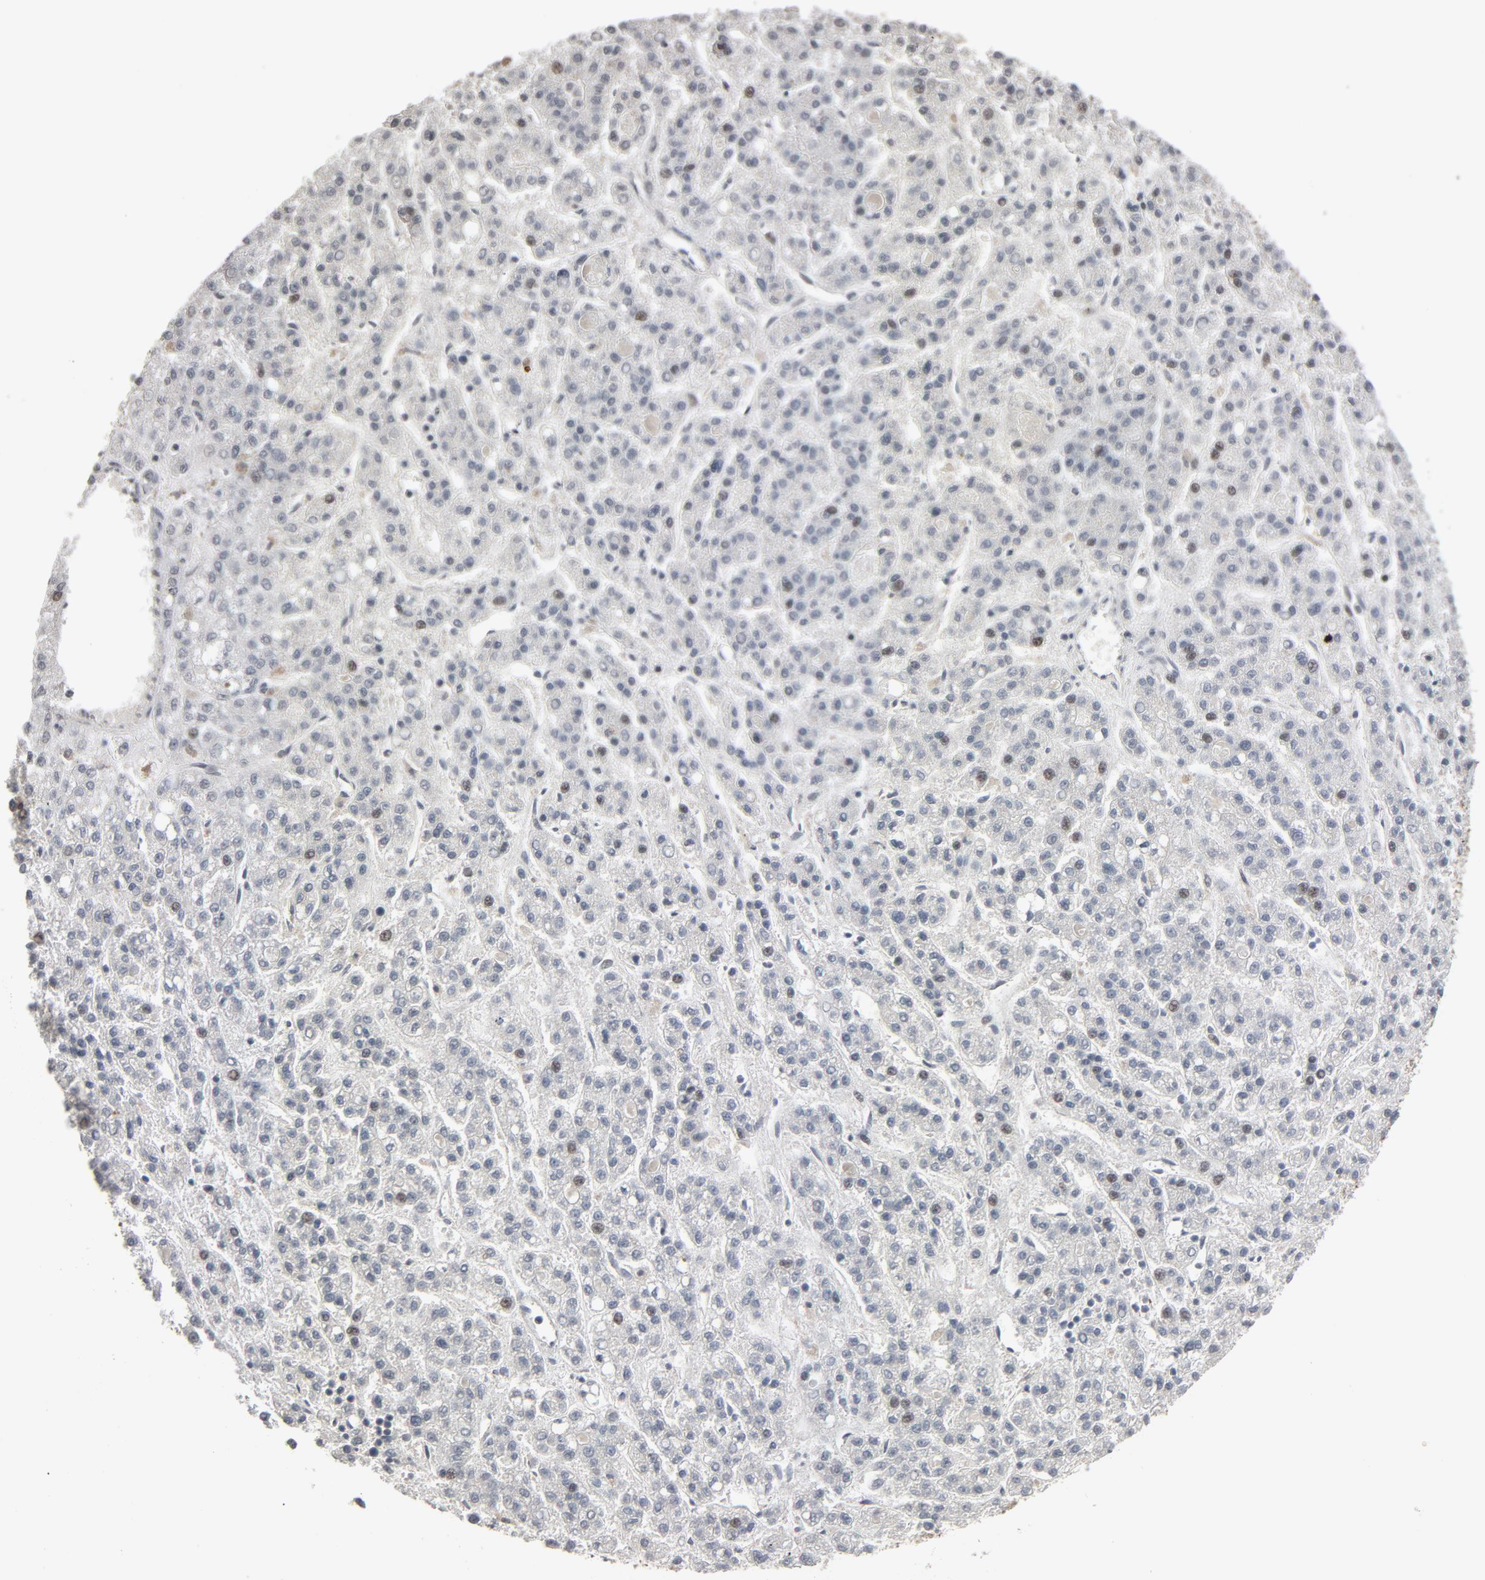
{"staining": {"intensity": "weak", "quantity": "<25%", "location": "nuclear"}, "tissue": "liver cancer", "cell_type": "Tumor cells", "image_type": "cancer", "snomed": [{"axis": "morphology", "description": "Carcinoma, Hepatocellular, NOS"}, {"axis": "topography", "description": "Liver"}], "caption": "Histopathology image shows no protein positivity in tumor cells of liver cancer tissue.", "gene": "POM121", "patient": {"sex": "male", "age": 70}}